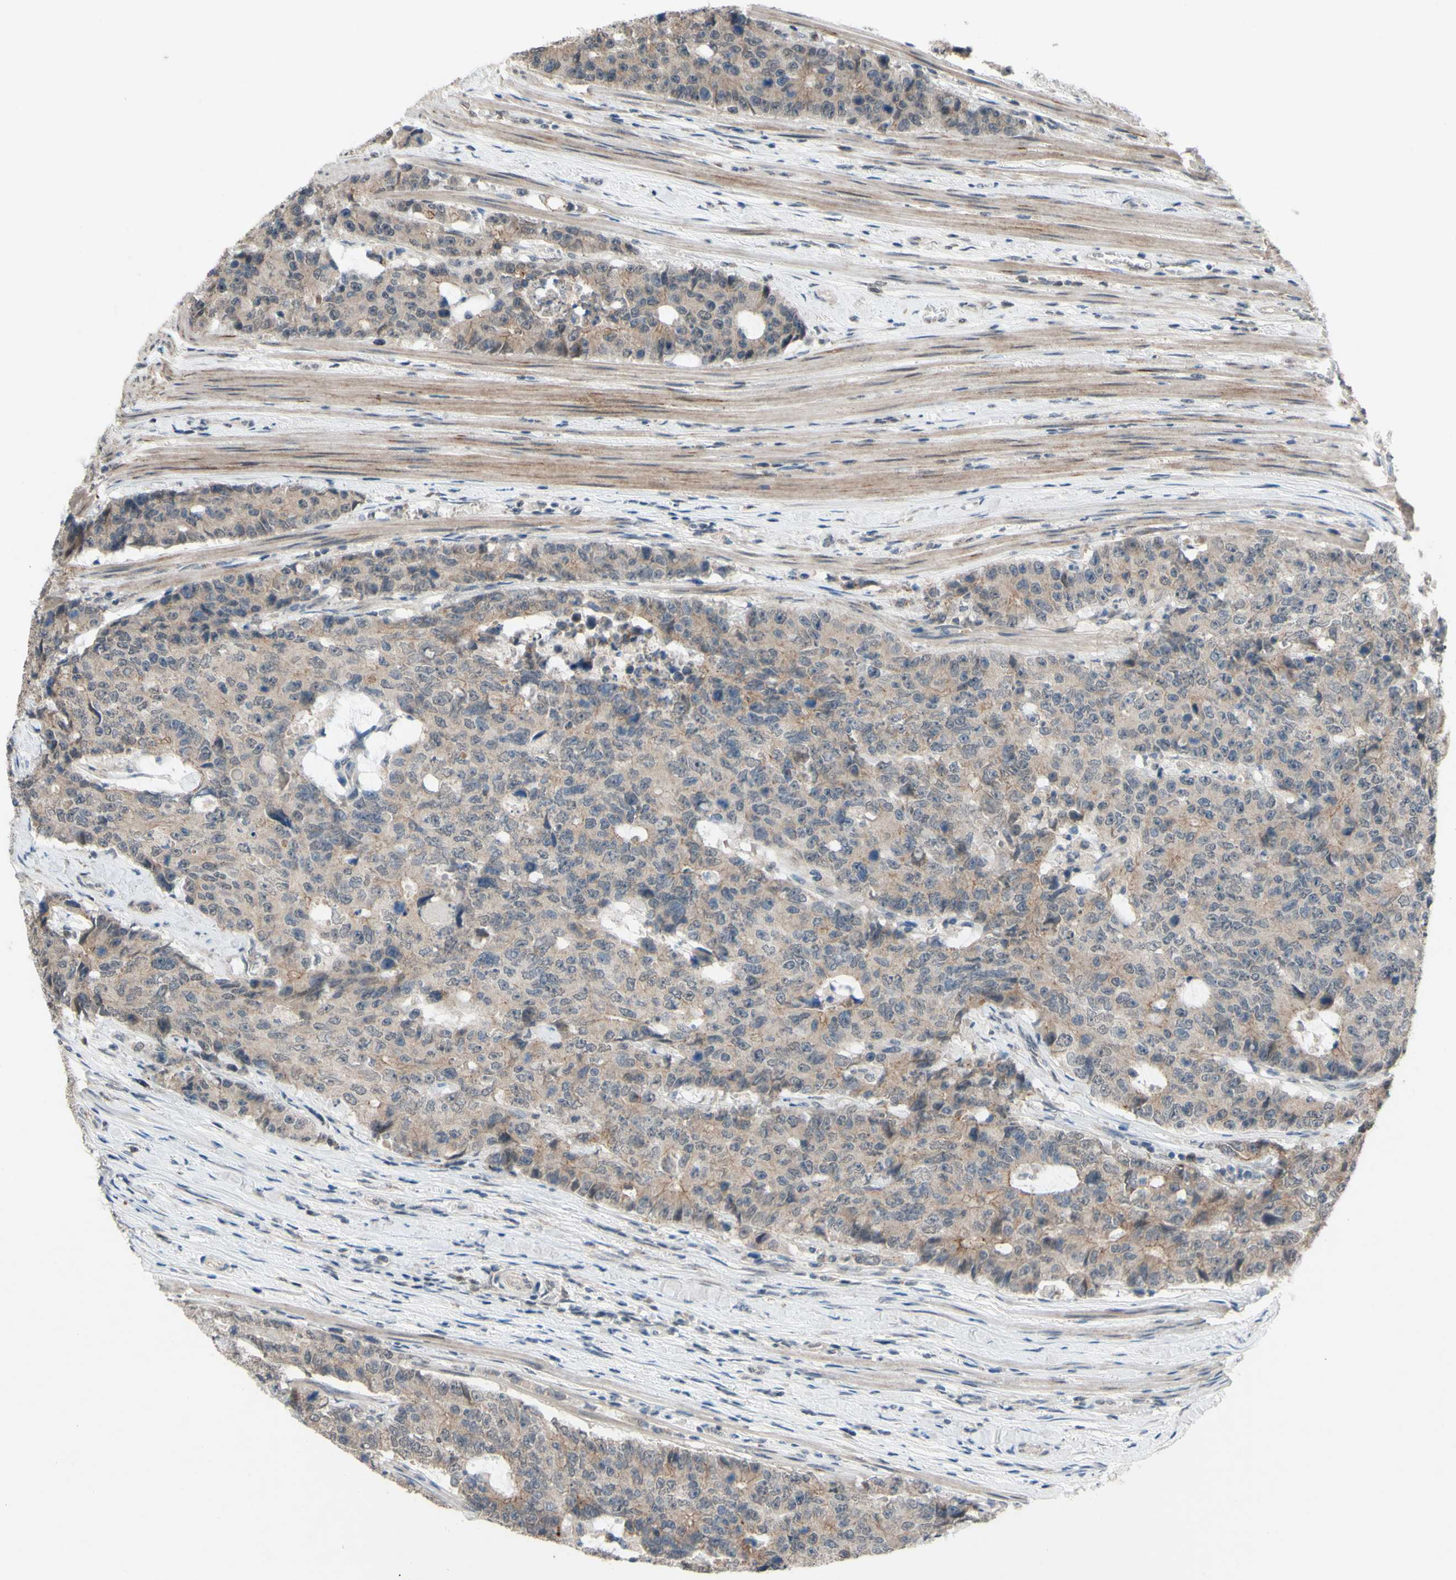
{"staining": {"intensity": "weak", "quantity": ">75%", "location": "cytoplasmic/membranous"}, "tissue": "colorectal cancer", "cell_type": "Tumor cells", "image_type": "cancer", "snomed": [{"axis": "morphology", "description": "Adenocarcinoma, NOS"}, {"axis": "topography", "description": "Colon"}], "caption": "About >75% of tumor cells in human colorectal cancer reveal weak cytoplasmic/membranous protein staining as visualized by brown immunohistochemical staining.", "gene": "CDCP1", "patient": {"sex": "female", "age": 86}}